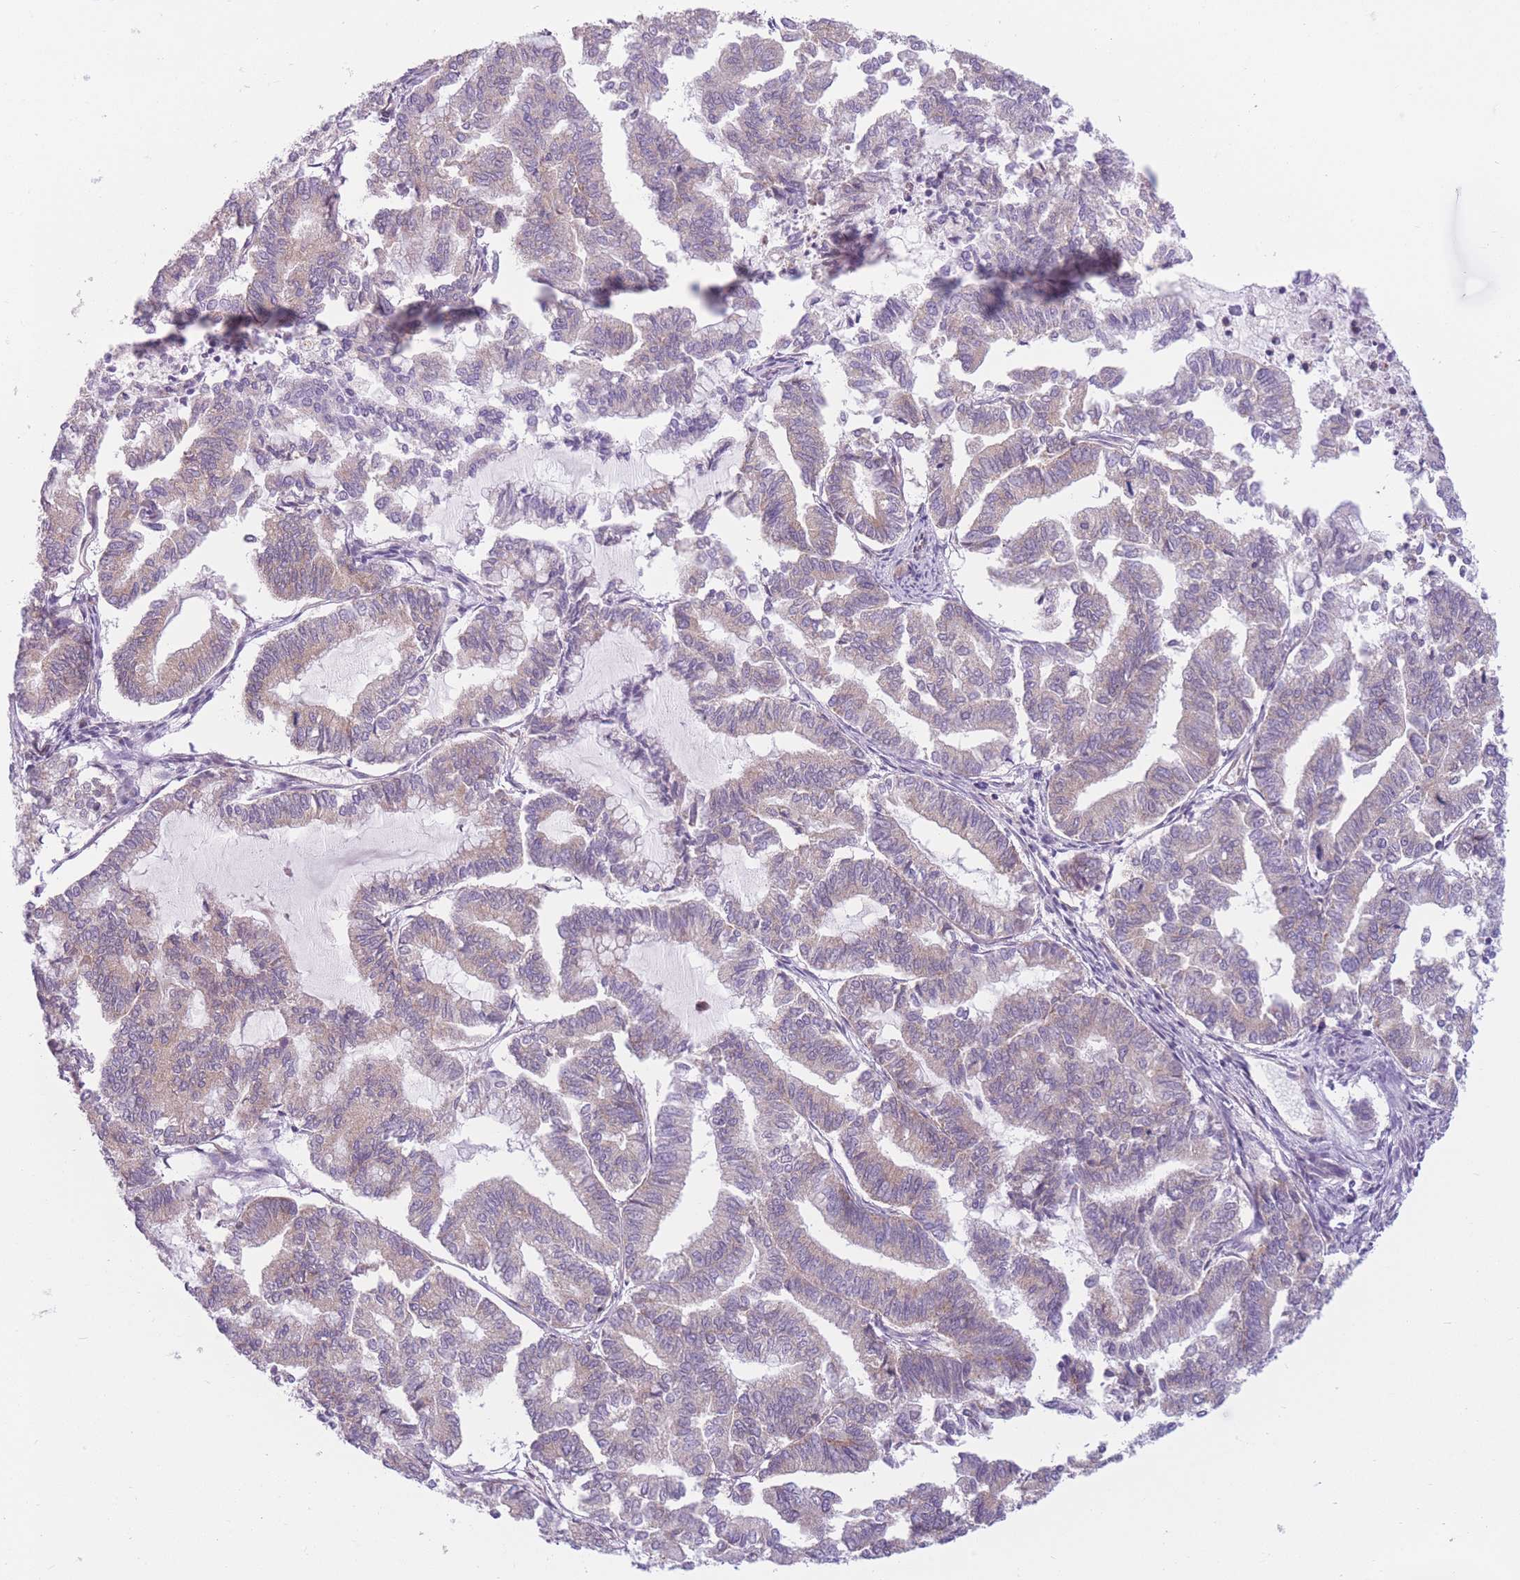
{"staining": {"intensity": "weak", "quantity": "<25%", "location": "cytoplasmic/membranous"}, "tissue": "endometrial cancer", "cell_type": "Tumor cells", "image_type": "cancer", "snomed": [{"axis": "morphology", "description": "Adenocarcinoma, NOS"}, {"axis": "topography", "description": "Endometrium"}], "caption": "Tumor cells show no significant protein positivity in endometrial cancer. (Brightfield microscopy of DAB immunohistochemistry (IHC) at high magnification).", "gene": "SERPINB3", "patient": {"sex": "female", "age": 79}}